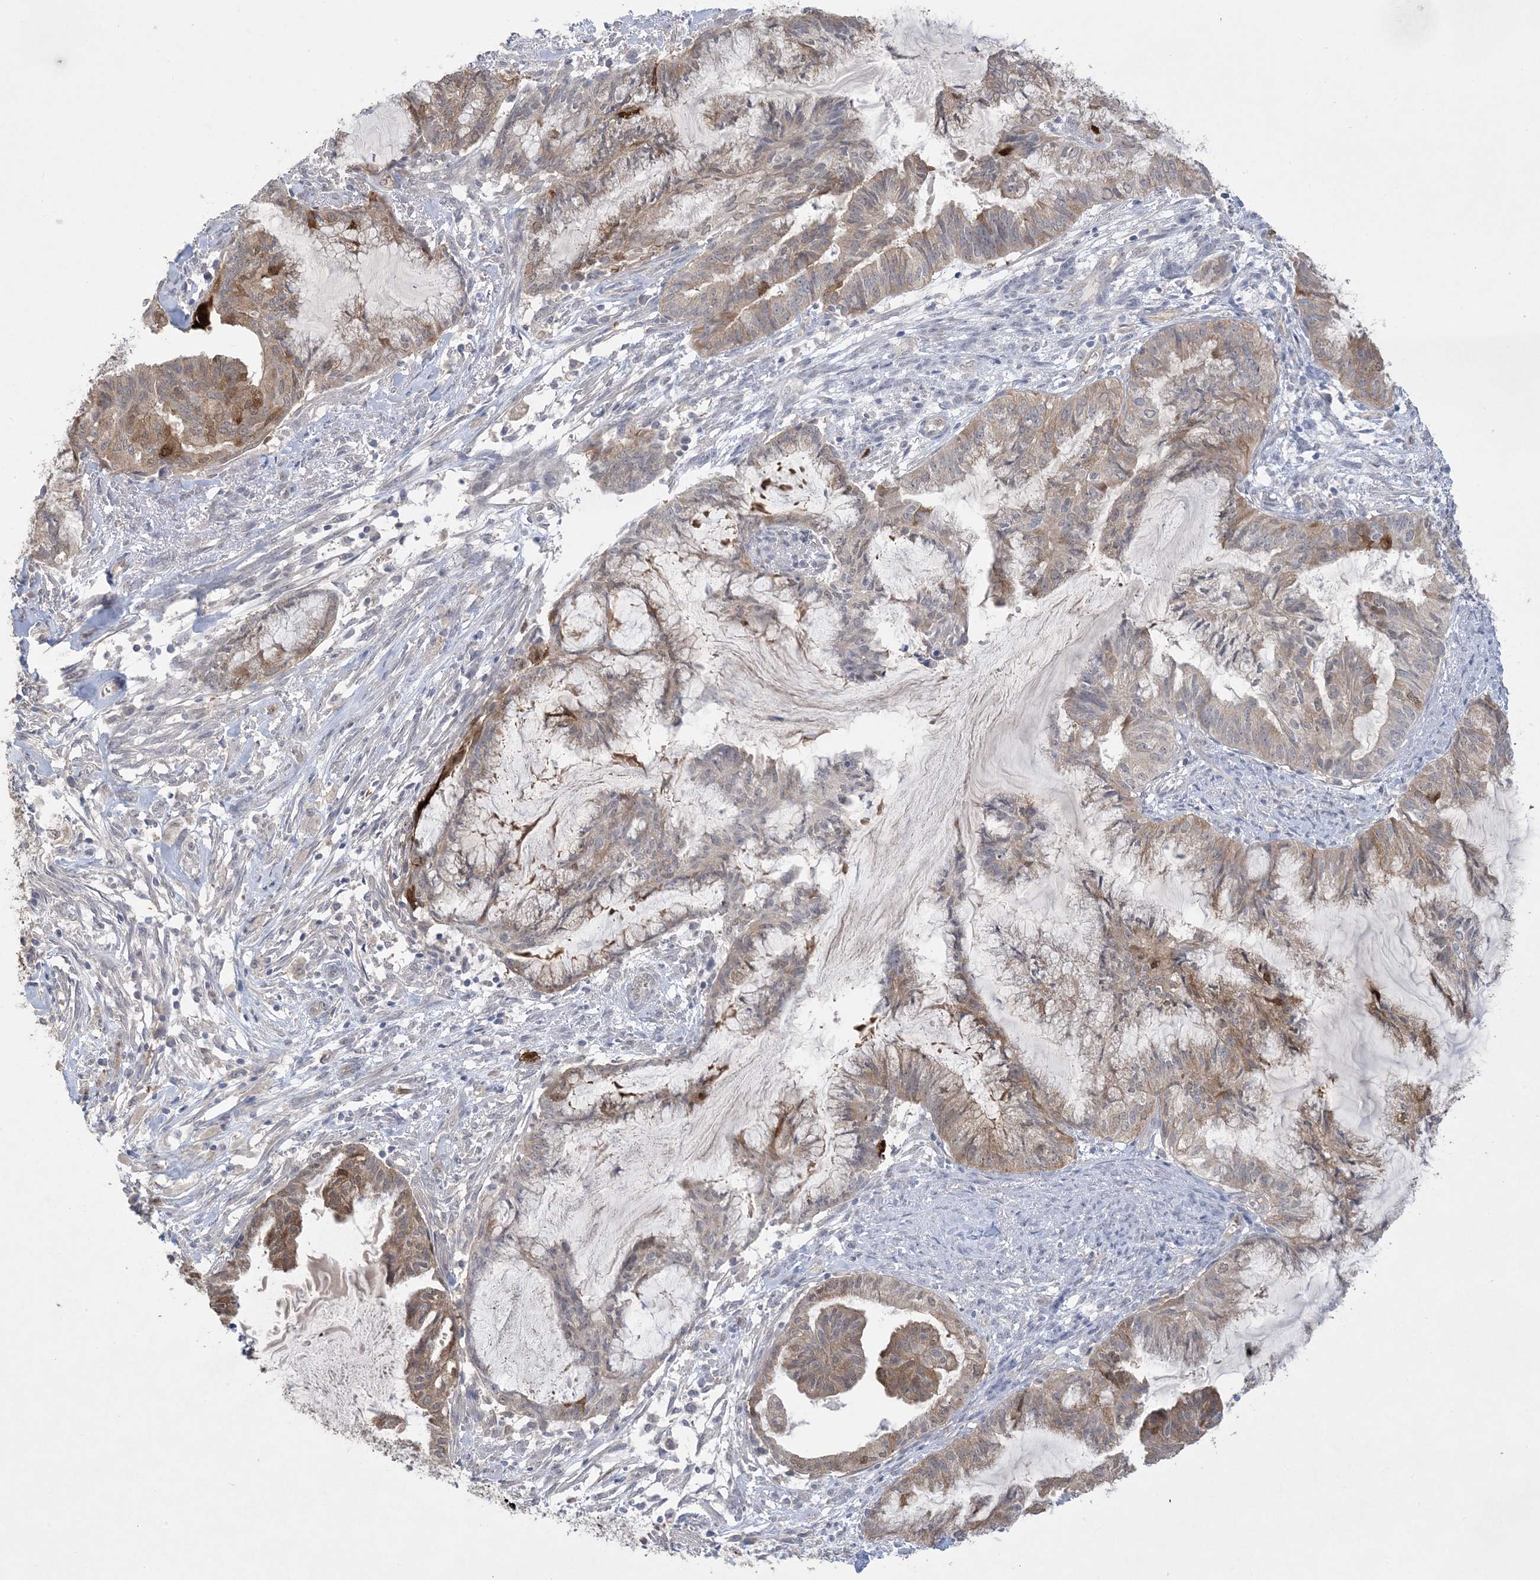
{"staining": {"intensity": "strong", "quantity": "<25%", "location": "cytoplasmic/membranous"}, "tissue": "endometrial cancer", "cell_type": "Tumor cells", "image_type": "cancer", "snomed": [{"axis": "morphology", "description": "Adenocarcinoma, NOS"}, {"axis": "topography", "description": "Endometrium"}], "caption": "The image shows immunohistochemical staining of endometrial cancer. There is strong cytoplasmic/membranous staining is present in approximately <25% of tumor cells.", "gene": "HMGCS1", "patient": {"sex": "female", "age": 86}}